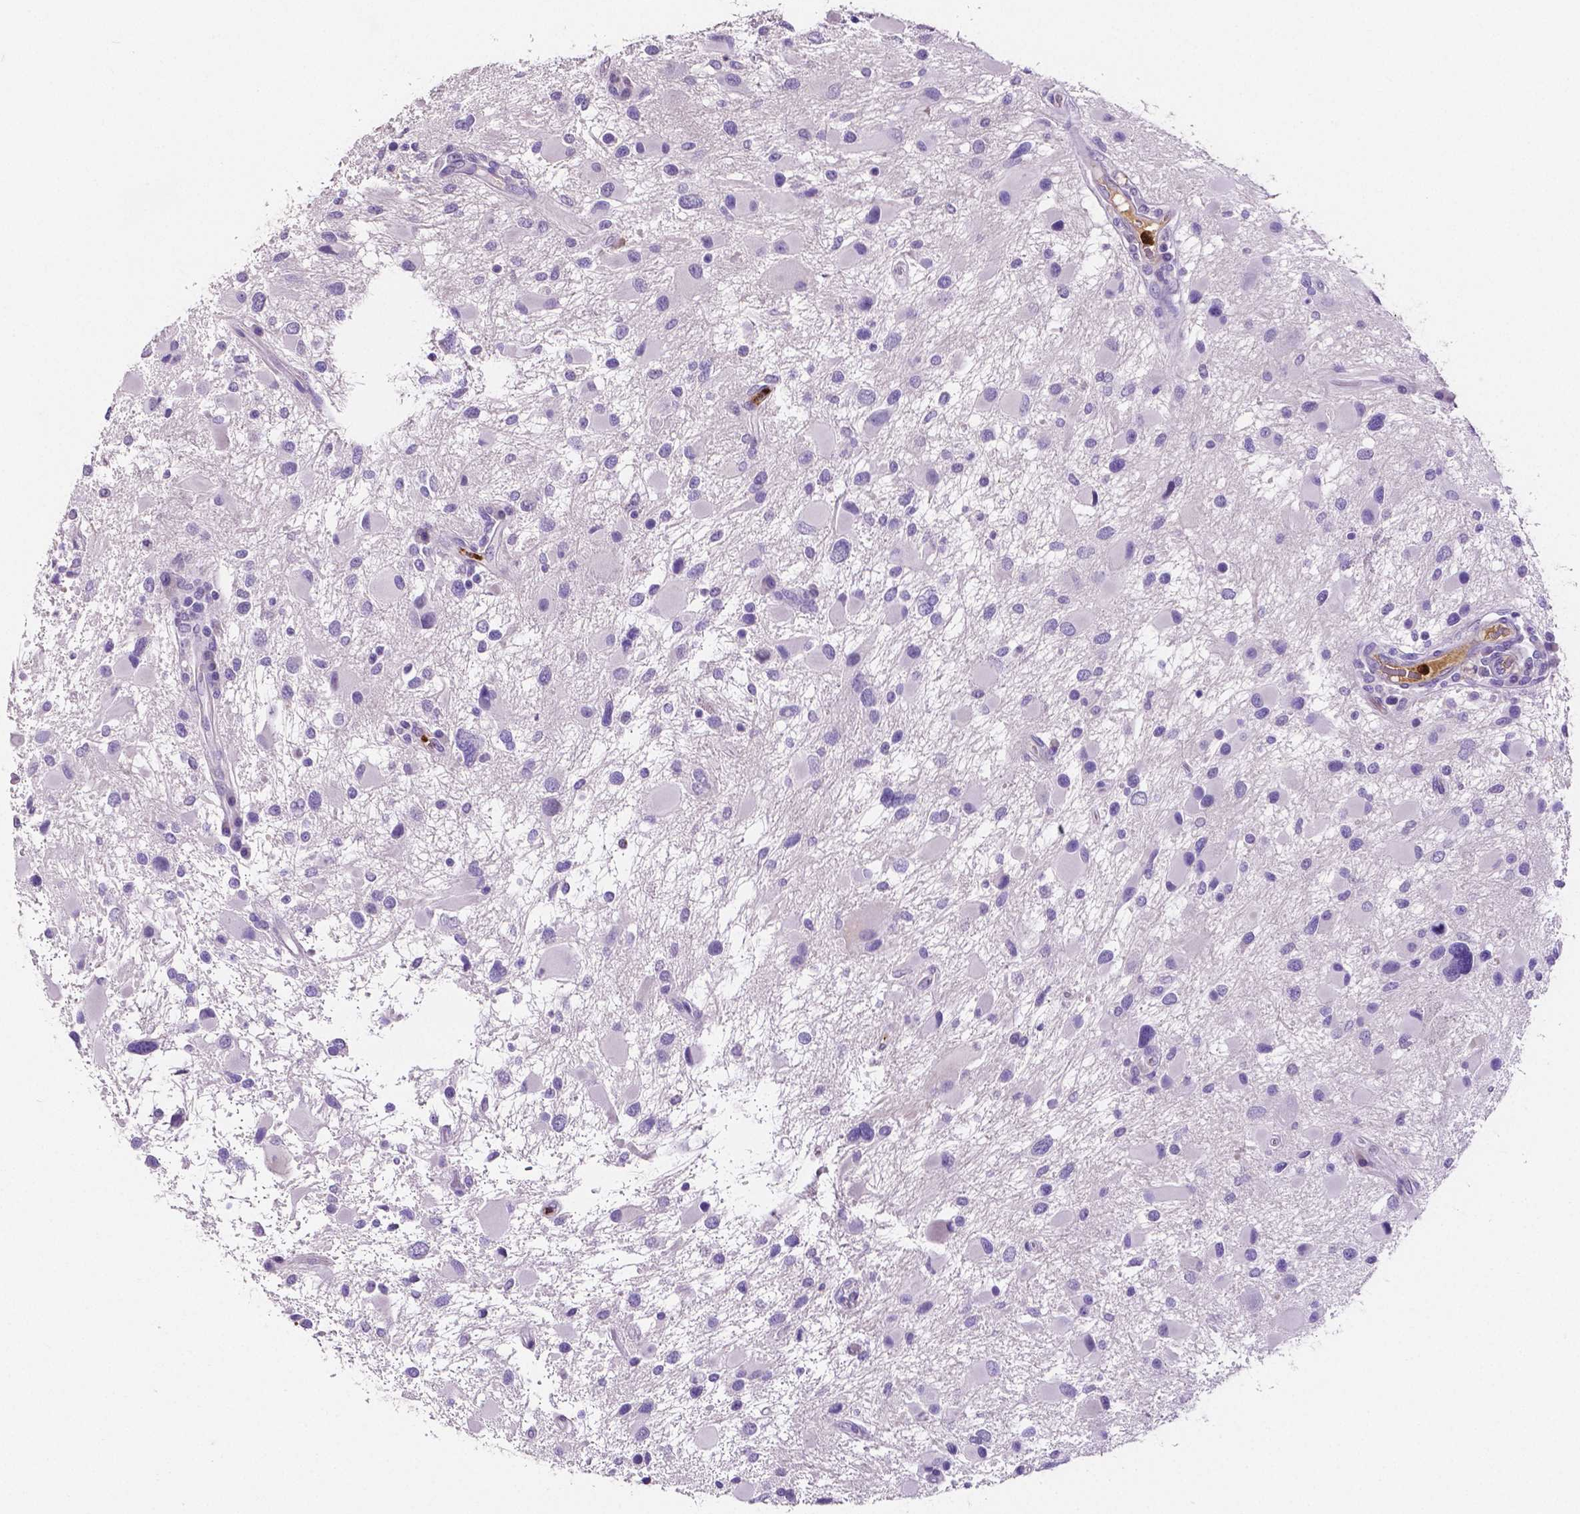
{"staining": {"intensity": "negative", "quantity": "none", "location": "none"}, "tissue": "glioma", "cell_type": "Tumor cells", "image_type": "cancer", "snomed": [{"axis": "morphology", "description": "Glioma, malignant, Low grade"}, {"axis": "topography", "description": "Brain"}], "caption": "Protein analysis of glioma displays no significant expression in tumor cells. Brightfield microscopy of IHC stained with DAB (3,3'-diaminobenzidine) (brown) and hematoxylin (blue), captured at high magnification.", "gene": "MMP9", "patient": {"sex": "female", "age": 32}}